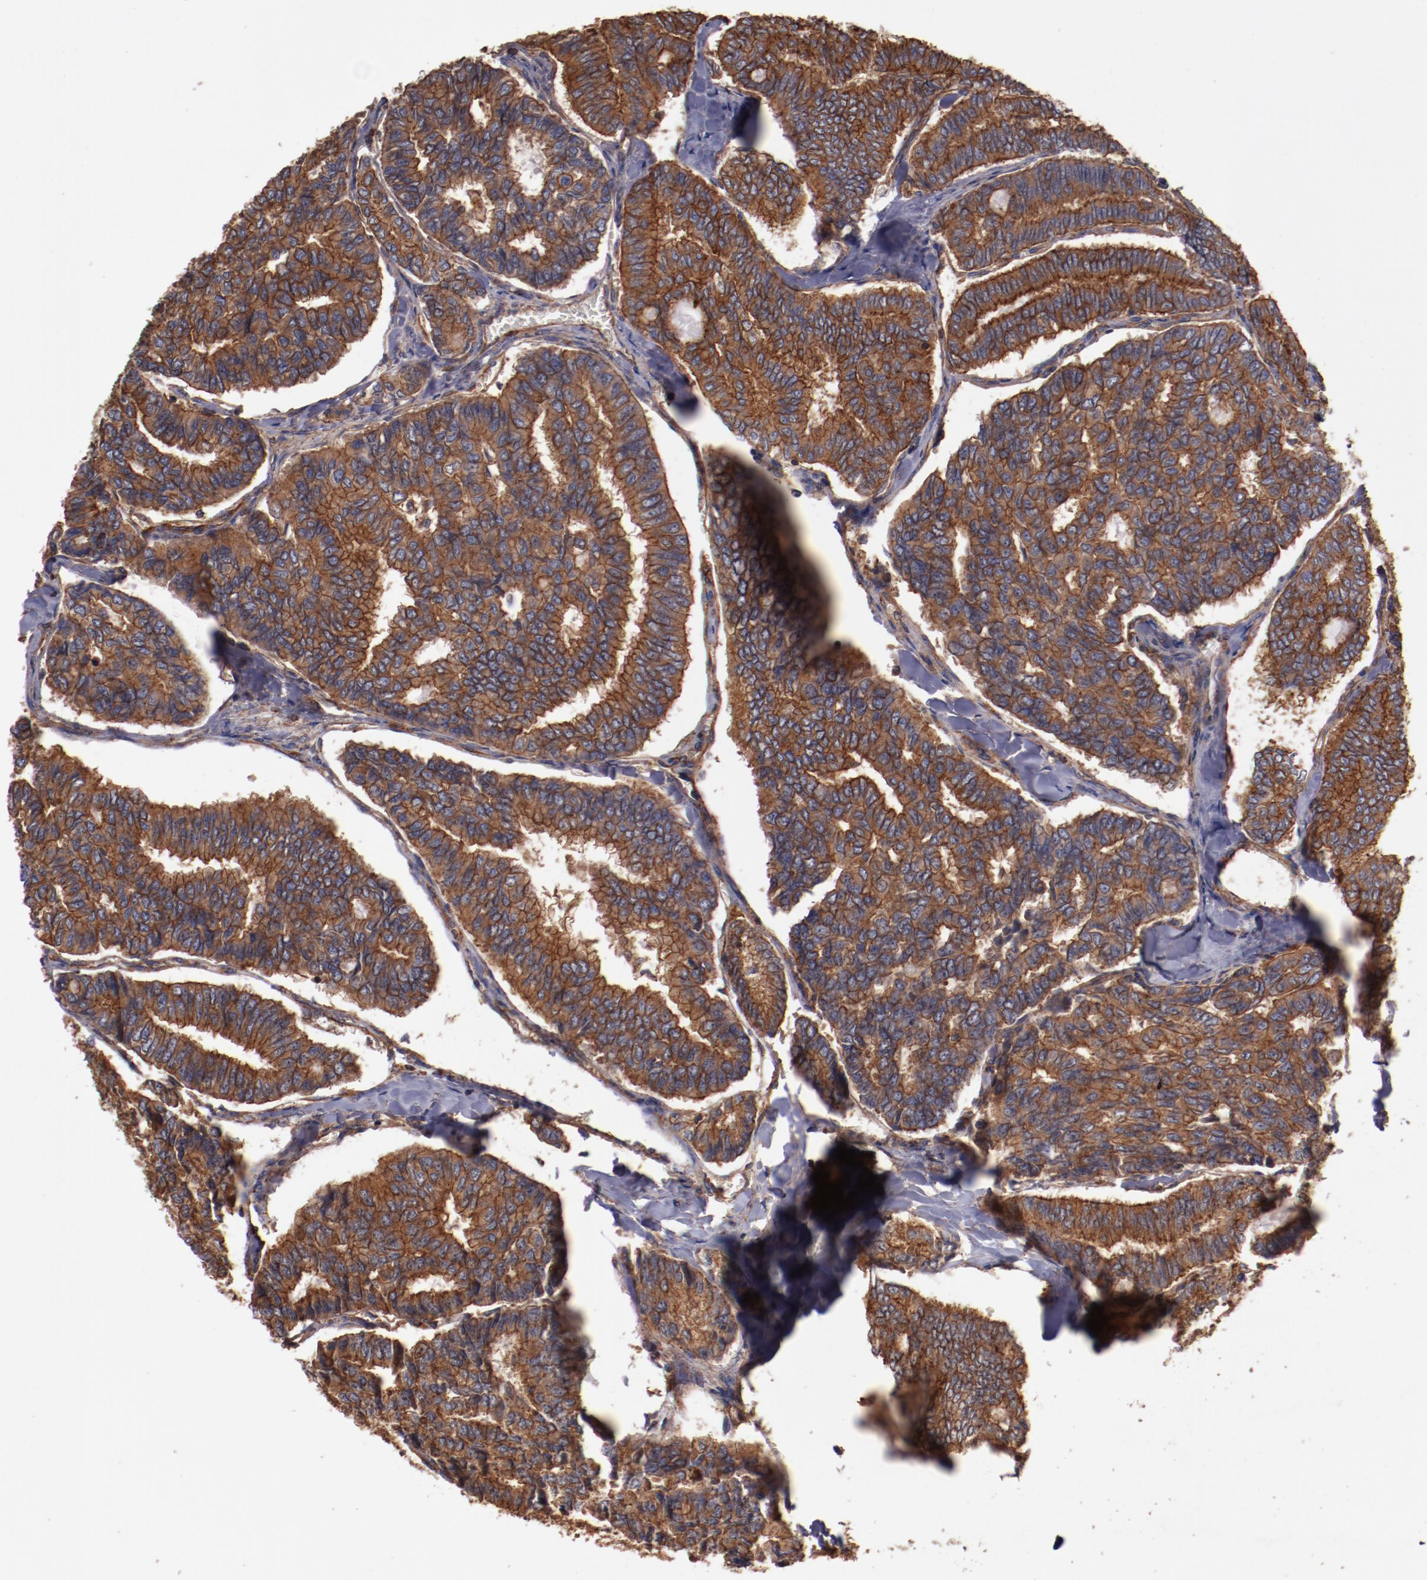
{"staining": {"intensity": "strong", "quantity": ">75%", "location": "cytoplasmic/membranous"}, "tissue": "thyroid cancer", "cell_type": "Tumor cells", "image_type": "cancer", "snomed": [{"axis": "morphology", "description": "Papillary adenocarcinoma, NOS"}, {"axis": "topography", "description": "Thyroid gland"}], "caption": "Brown immunohistochemical staining in thyroid cancer (papillary adenocarcinoma) shows strong cytoplasmic/membranous expression in about >75% of tumor cells. Nuclei are stained in blue.", "gene": "TMOD3", "patient": {"sex": "female", "age": 35}}